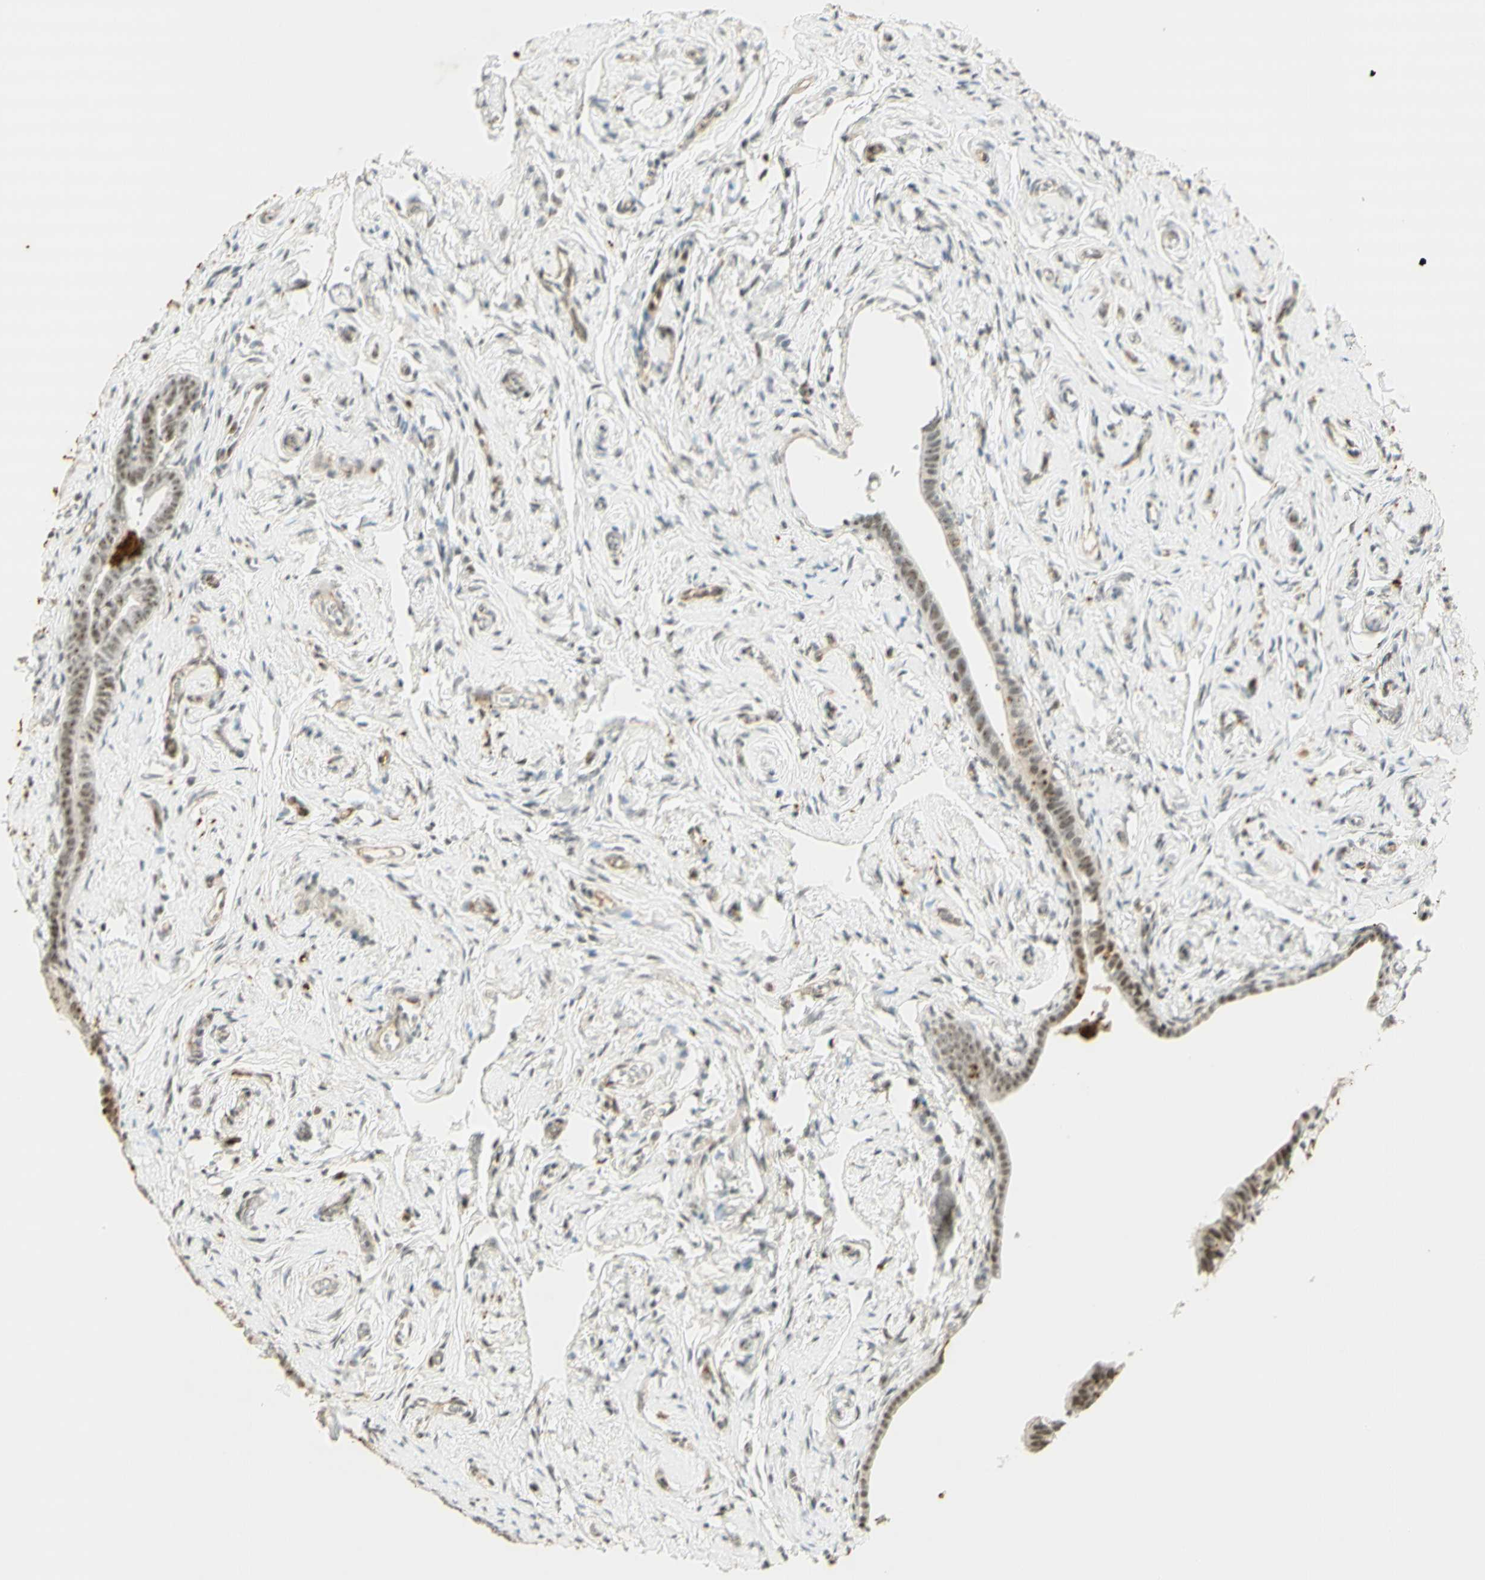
{"staining": {"intensity": "weak", "quantity": ">75%", "location": "nuclear"}, "tissue": "fallopian tube", "cell_type": "Glandular cells", "image_type": "normal", "snomed": [{"axis": "morphology", "description": "Normal tissue, NOS"}, {"axis": "topography", "description": "Fallopian tube"}], "caption": "There is low levels of weak nuclear expression in glandular cells of normal fallopian tube, as demonstrated by immunohistochemical staining (brown color).", "gene": "IRF1", "patient": {"sex": "female", "age": 71}}